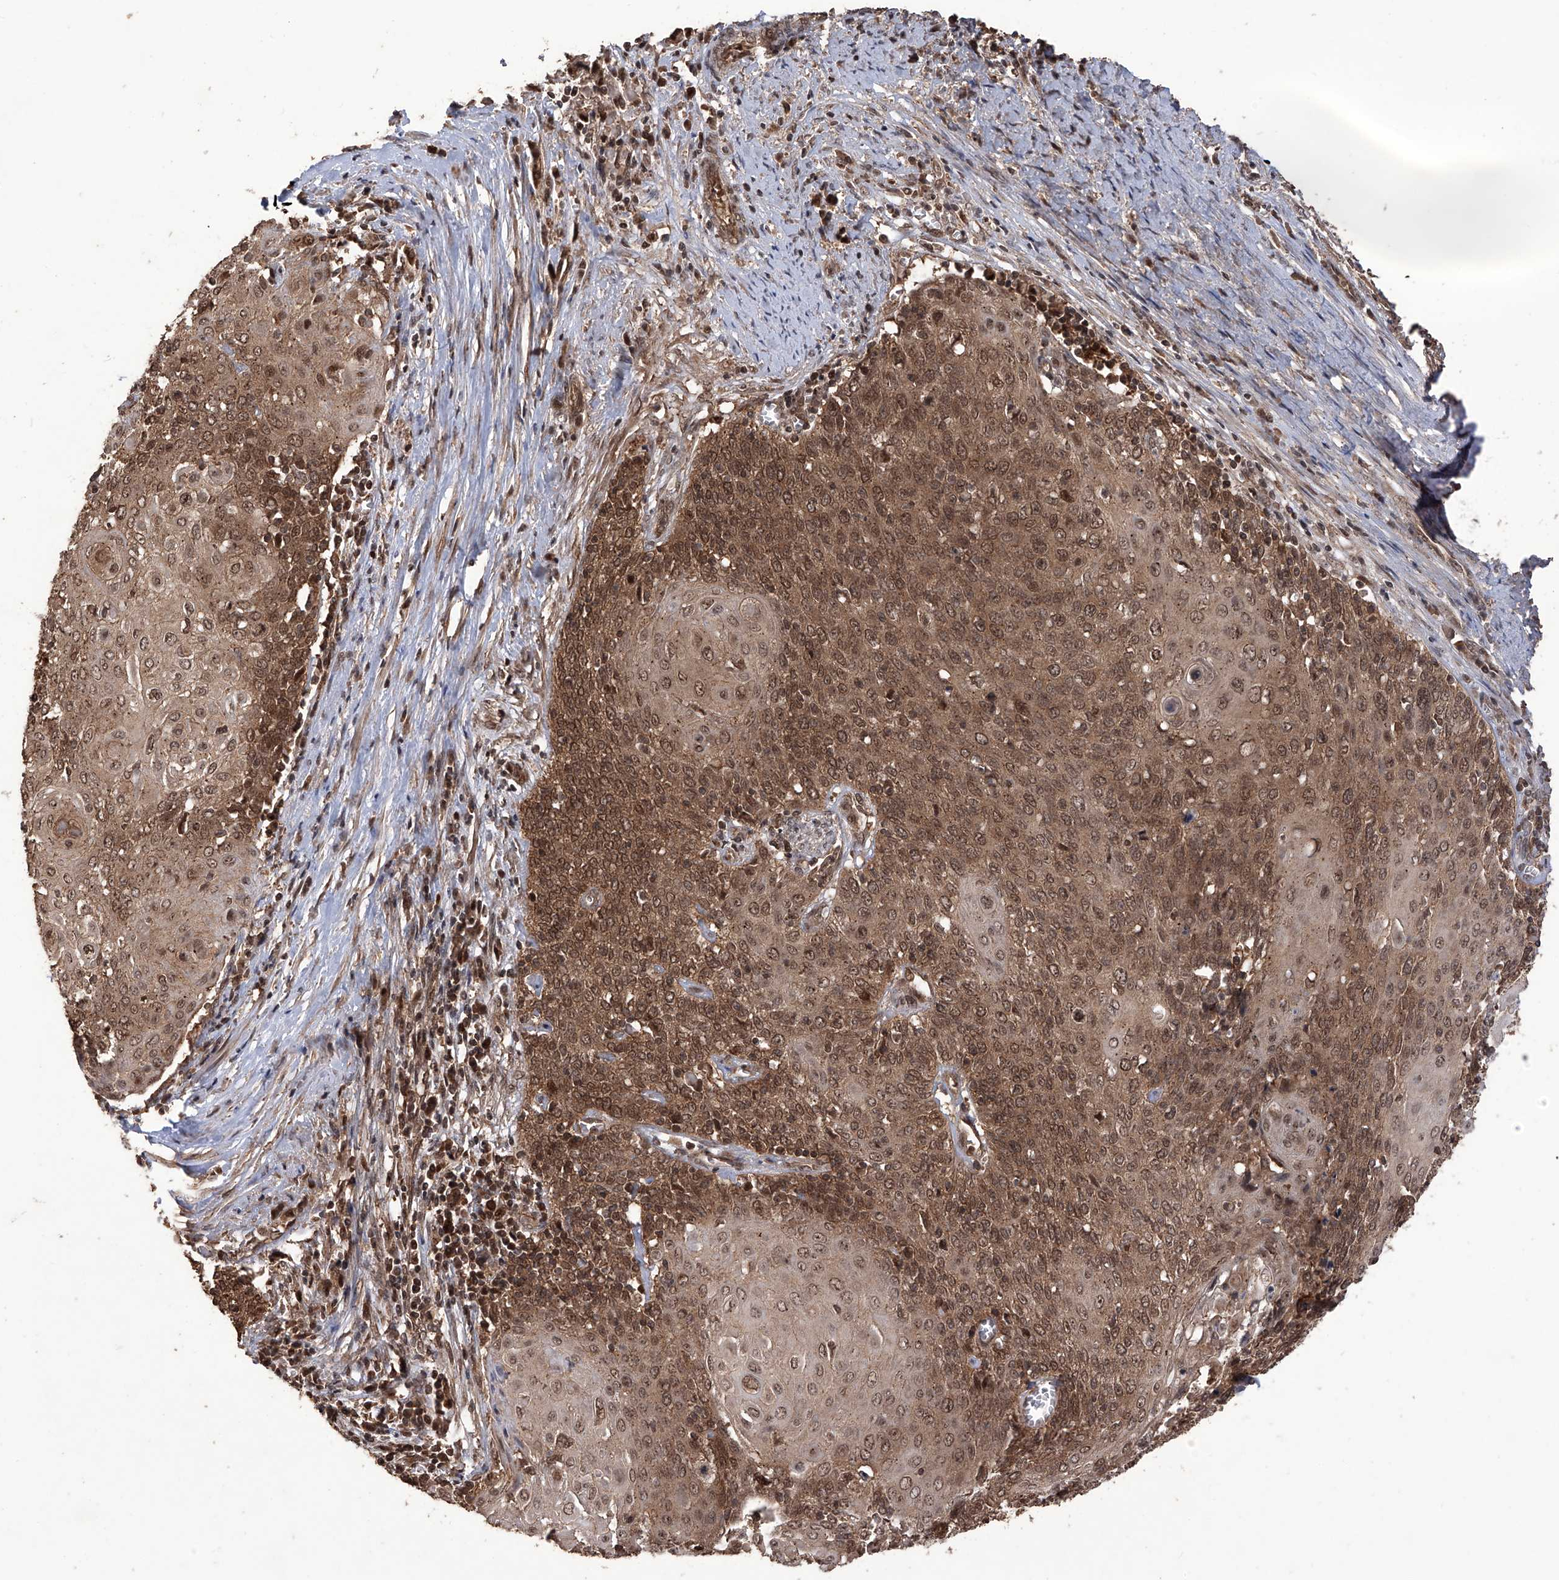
{"staining": {"intensity": "moderate", "quantity": ">75%", "location": "cytoplasmic/membranous,nuclear"}, "tissue": "cervical cancer", "cell_type": "Tumor cells", "image_type": "cancer", "snomed": [{"axis": "morphology", "description": "Squamous cell carcinoma, NOS"}, {"axis": "topography", "description": "Cervix"}], "caption": "There is medium levels of moderate cytoplasmic/membranous and nuclear expression in tumor cells of cervical cancer, as demonstrated by immunohistochemical staining (brown color).", "gene": "LYSMD4", "patient": {"sex": "female", "age": 39}}